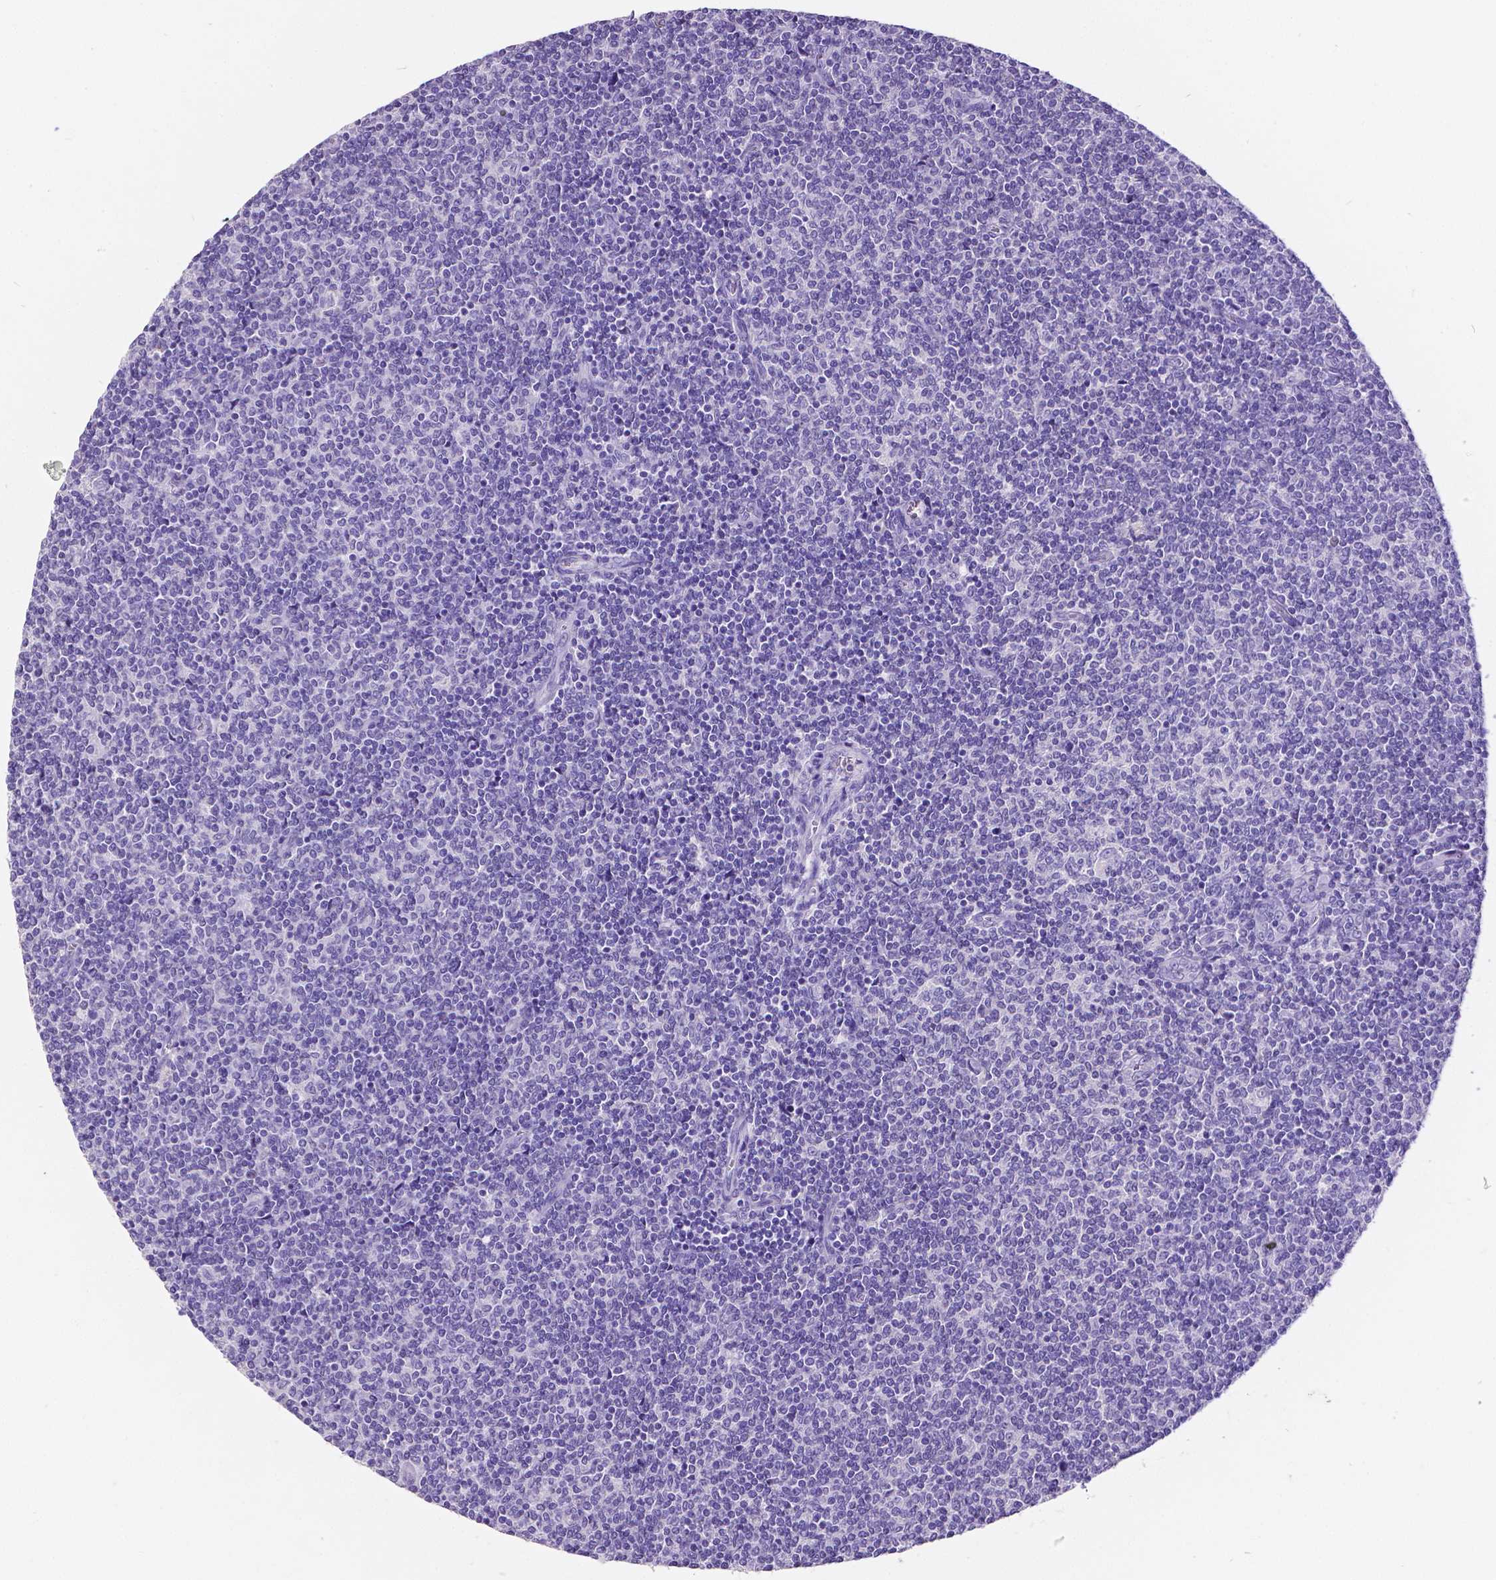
{"staining": {"intensity": "negative", "quantity": "none", "location": "none"}, "tissue": "lymphoma", "cell_type": "Tumor cells", "image_type": "cancer", "snomed": [{"axis": "morphology", "description": "Malignant lymphoma, non-Hodgkin's type, Low grade"}, {"axis": "topography", "description": "Lymph node"}], "caption": "This is a photomicrograph of immunohistochemistry (IHC) staining of low-grade malignant lymphoma, non-Hodgkin's type, which shows no positivity in tumor cells. (DAB (3,3'-diaminobenzidine) IHC, high magnification).", "gene": "SATB2", "patient": {"sex": "male", "age": 52}}